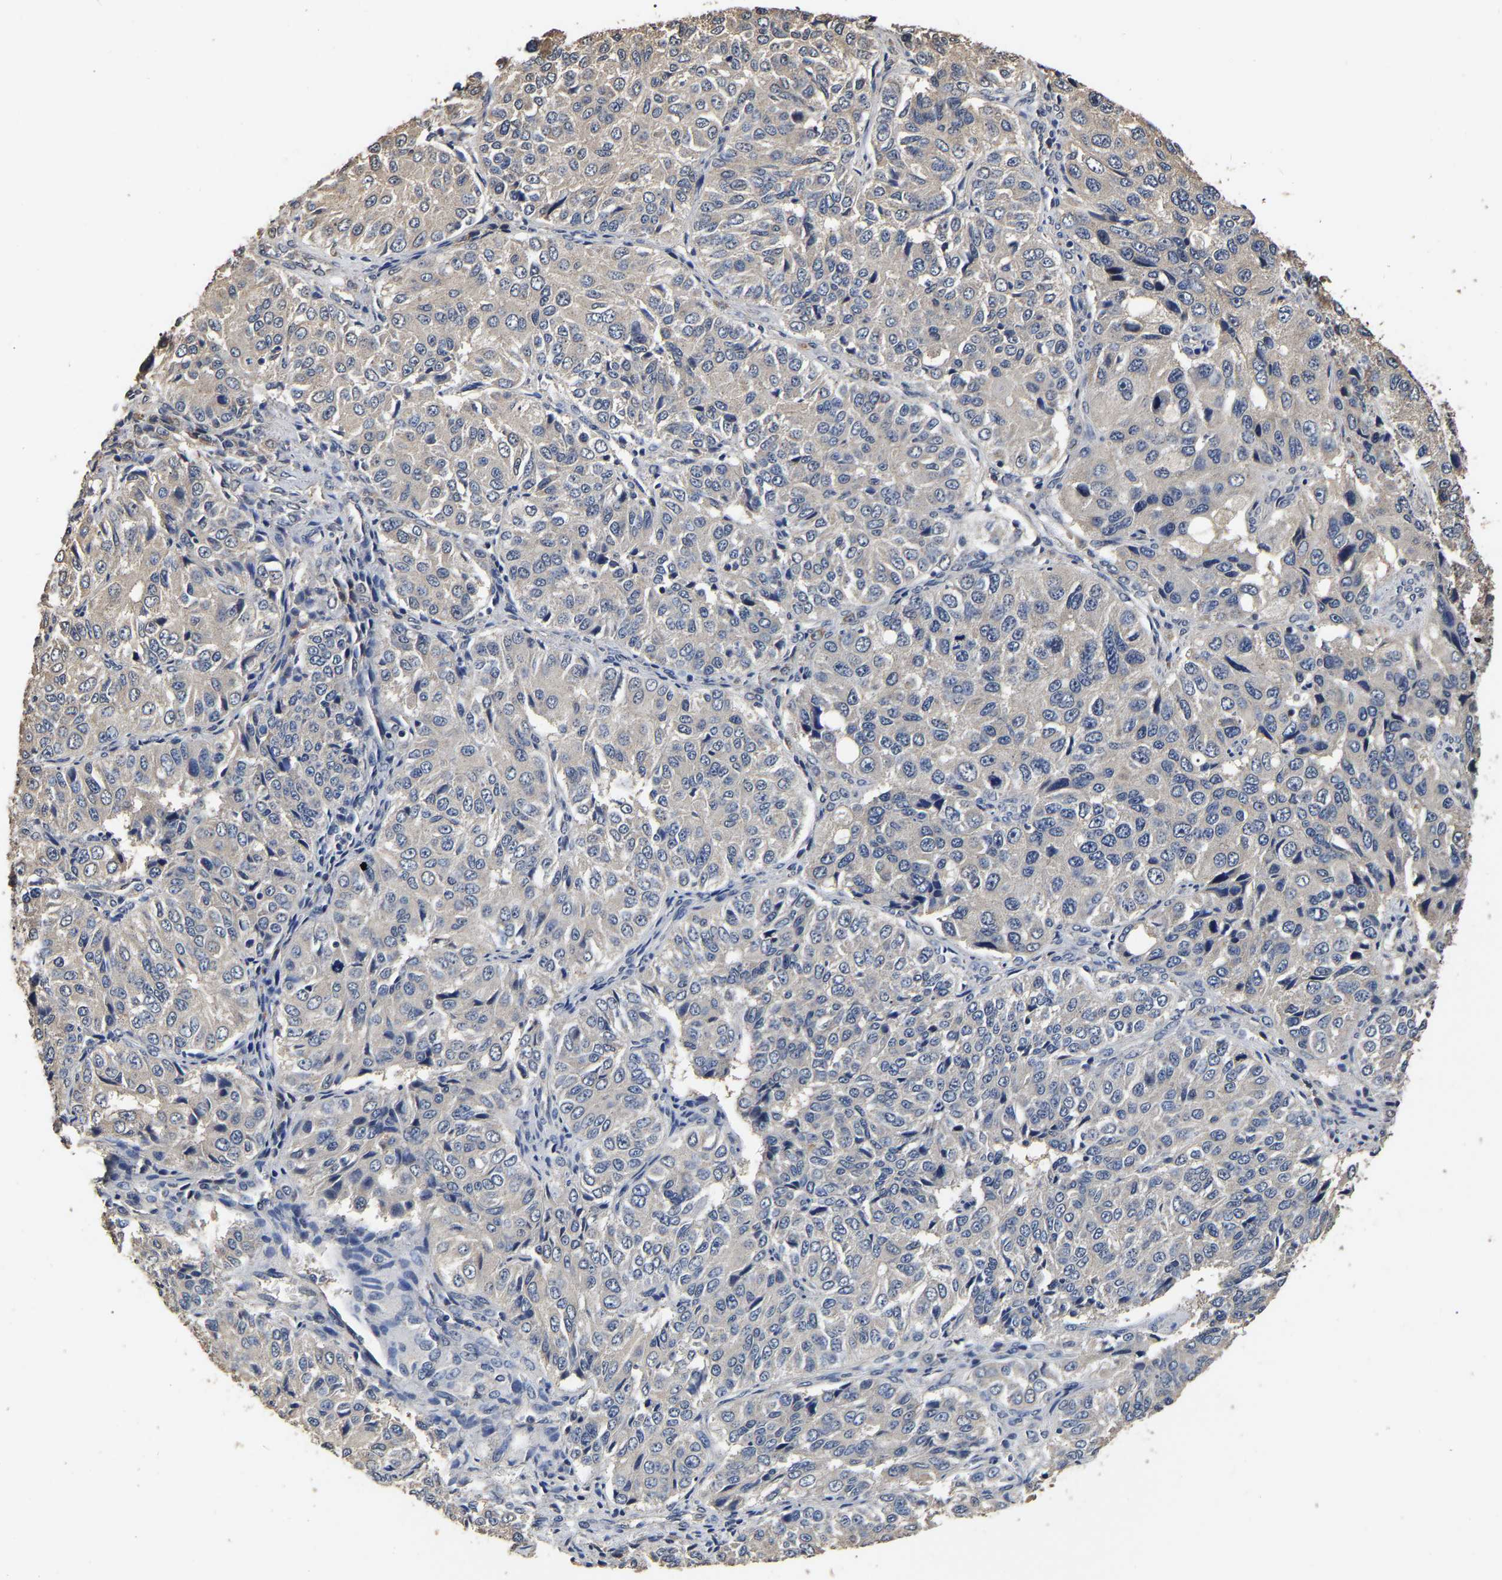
{"staining": {"intensity": "weak", "quantity": "<25%", "location": "cytoplasmic/membranous"}, "tissue": "ovarian cancer", "cell_type": "Tumor cells", "image_type": "cancer", "snomed": [{"axis": "morphology", "description": "Carcinoma, endometroid"}, {"axis": "topography", "description": "Ovary"}], "caption": "Tumor cells are negative for brown protein staining in ovarian endometroid carcinoma. (DAB IHC with hematoxylin counter stain).", "gene": "STK32C", "patient": {"sex": "female", "age": 51}}